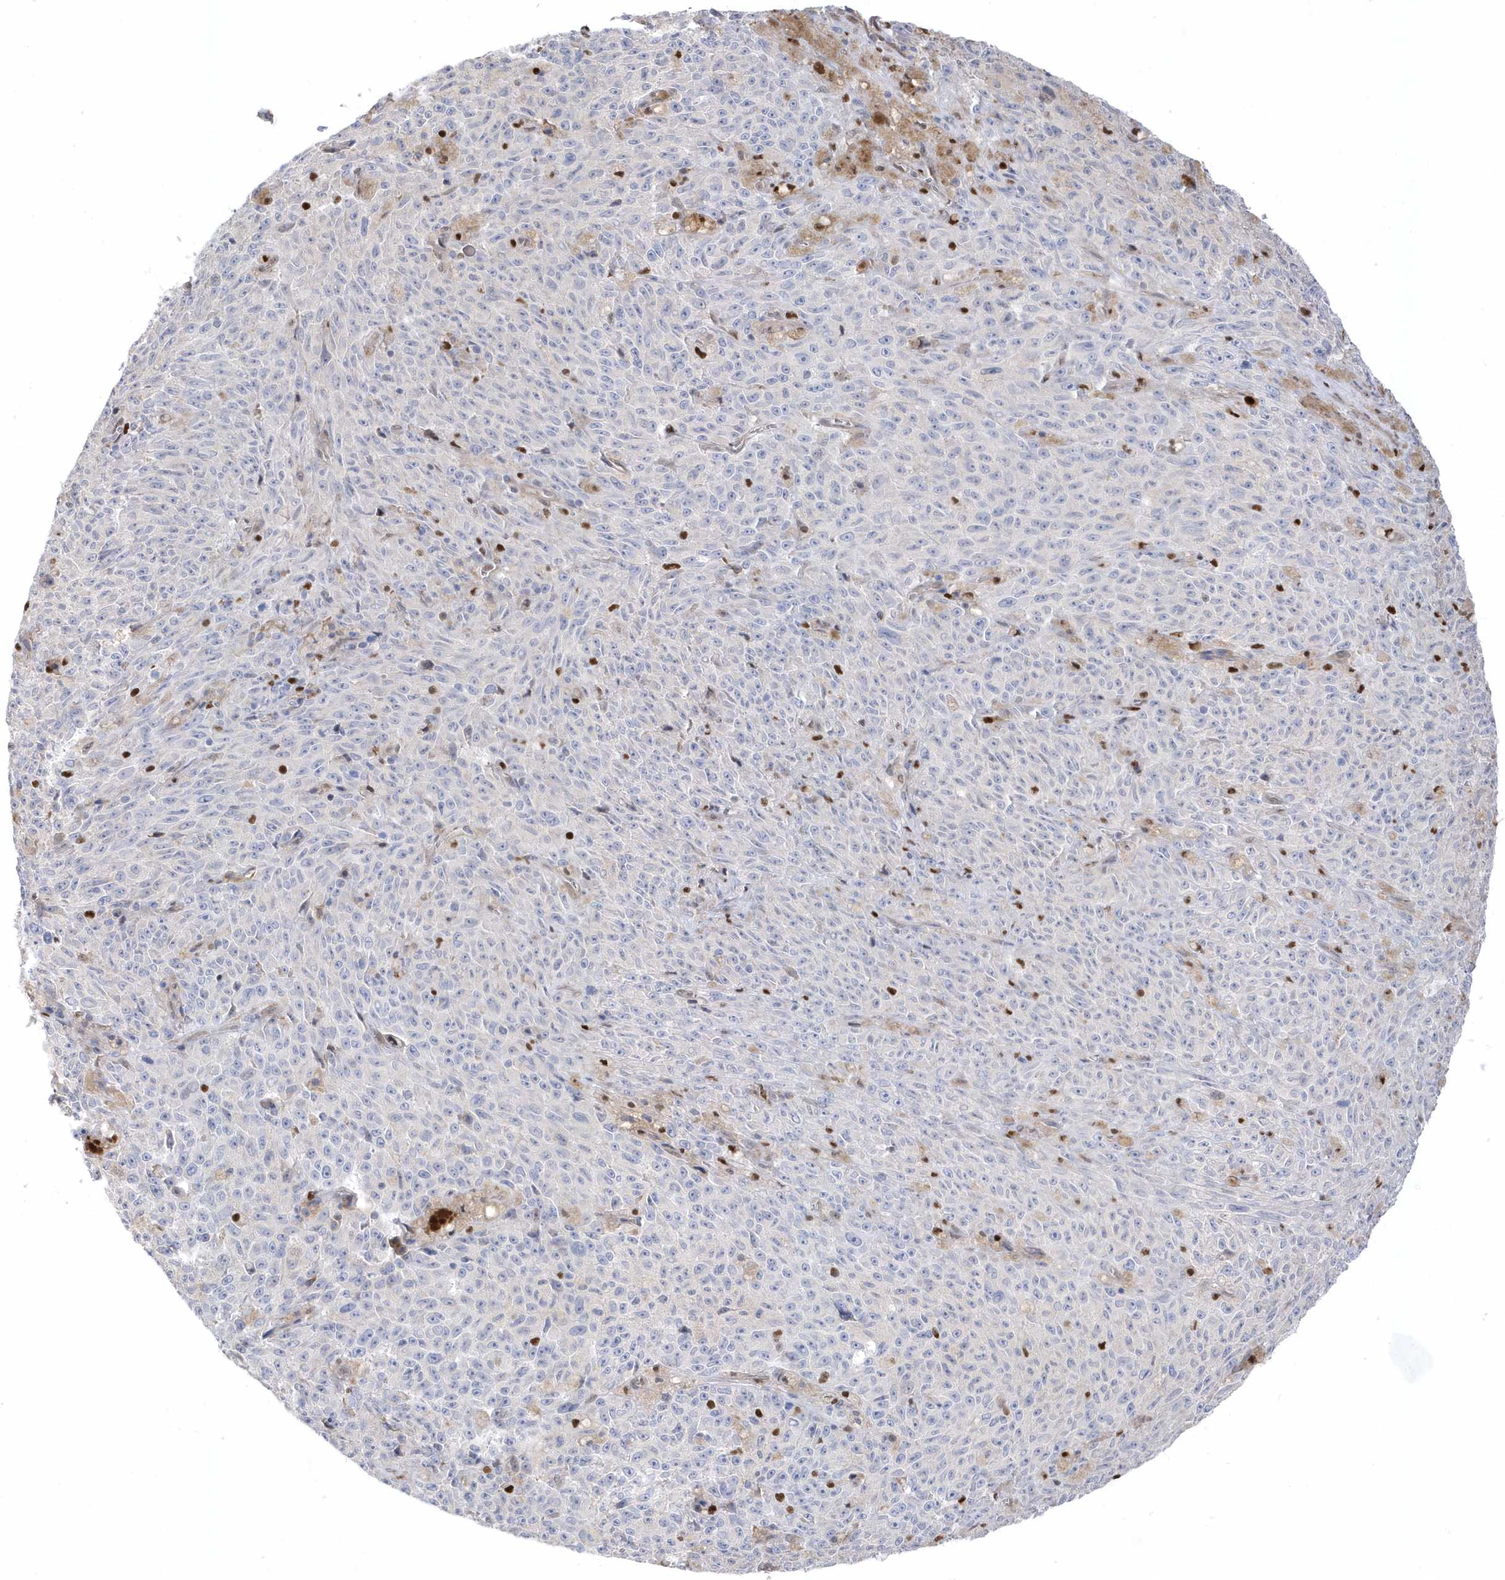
{"staining": {"intensity": "negative", "quantity": "none", "location": "none"}, "tissue": "melanoma", "cell_type": "Tumor cells", "image_type": "cancer", "snomed": [{"axis": "morphology", "description": "Malignant melanoma, NOS"}, {"axis": "topography", "description": "Skin"}], "caption": "Tumor cells are negative for protein expression in human melanoma.", "gene": "GTPBP6", "patient": {"sex": "female", "age": 82}}